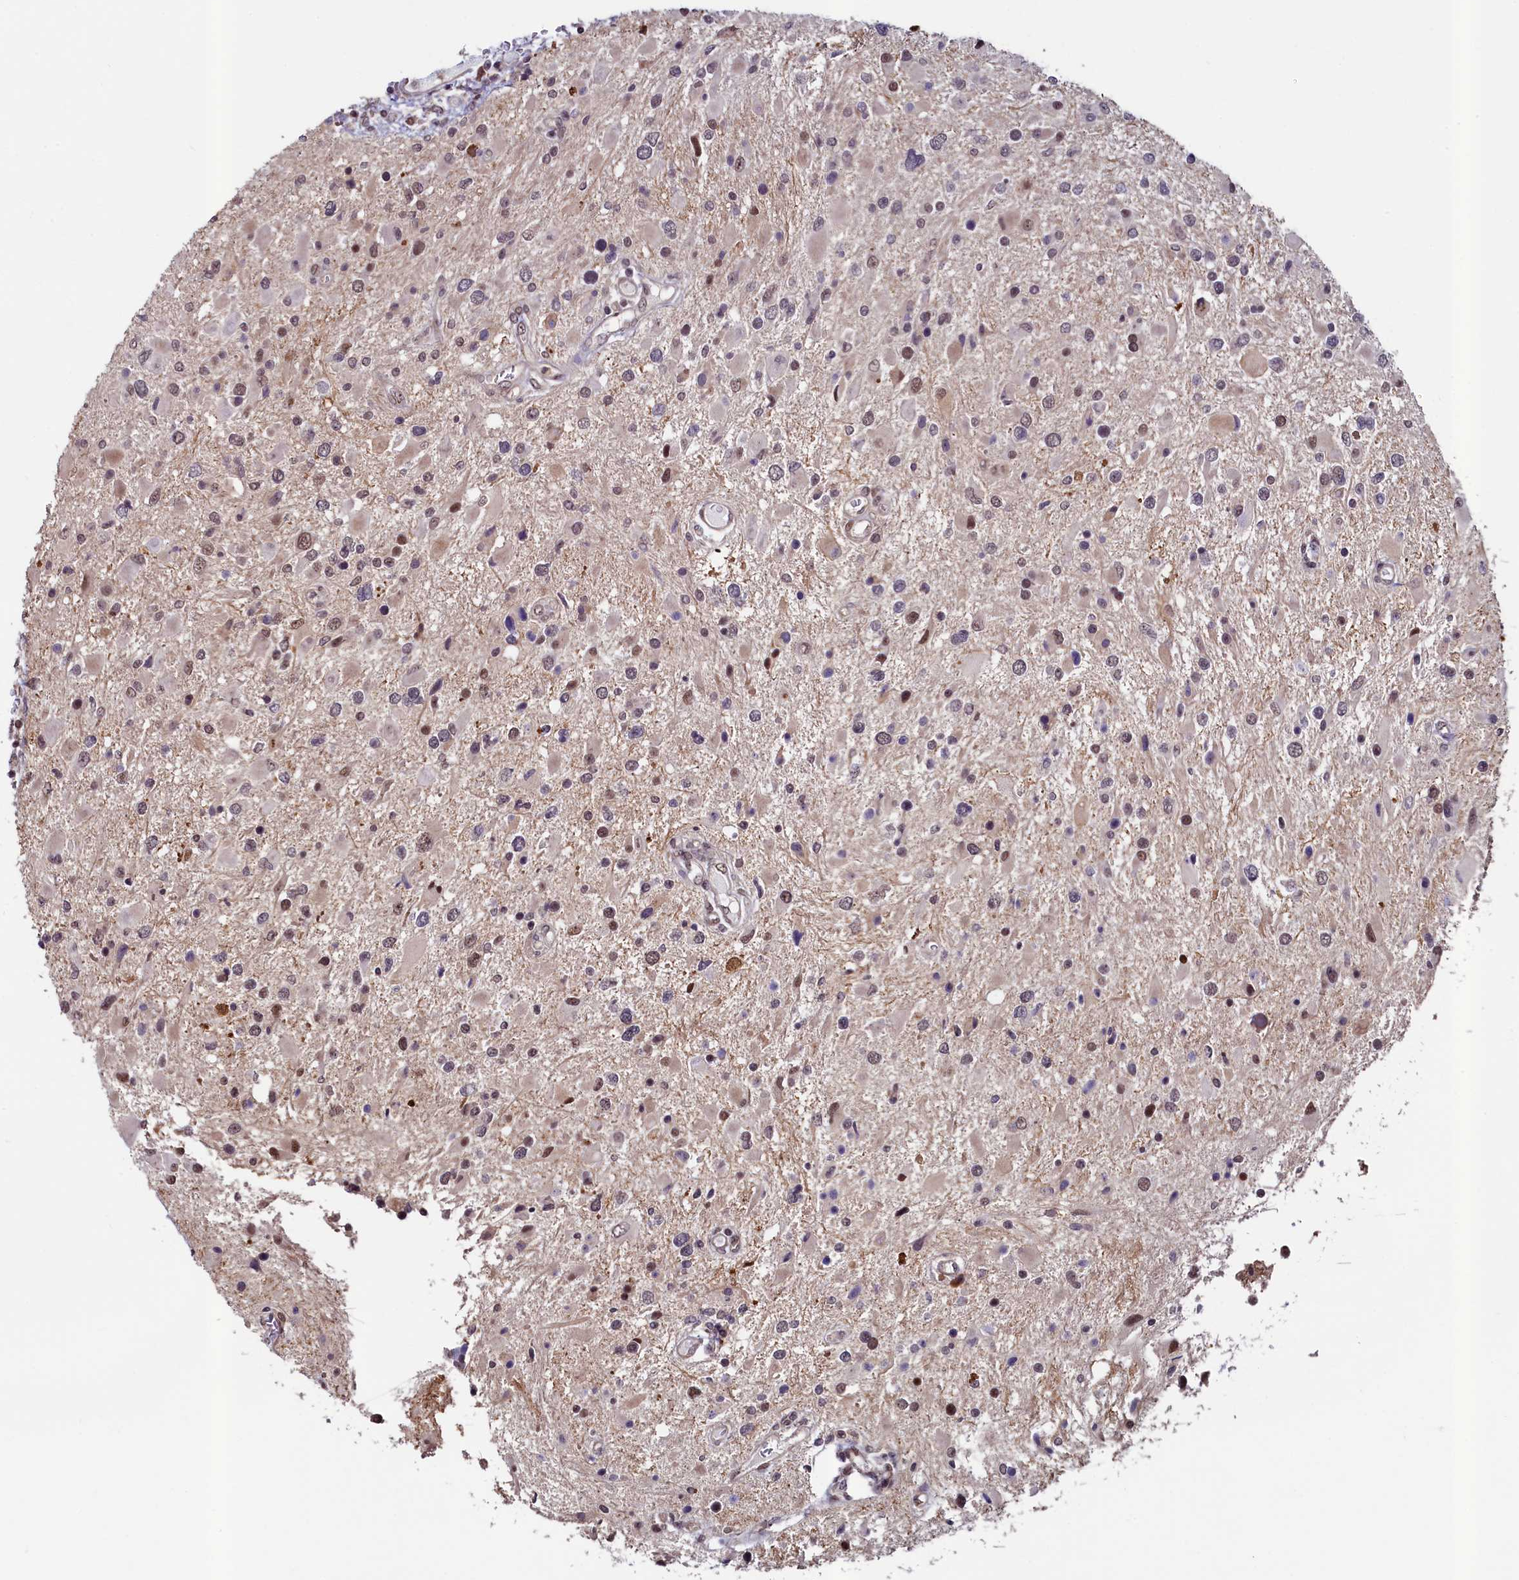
{"staining": {"intensity": "weak", "quantity": "25%-75%", "location": "nuclear"}, "tissue": "glioma", "cell_type": "Tumor cells", "image_type": "cancer", "snomed": [{"axis": "morphology", "description": "Glioma, malignant, High grade"}, {"axis": "topography", "description": "Brain"}], "caption": "Immunohistochemistry (IHC) histopathology image of neoplastic tissue: high-grade glioma (malignant) stained using IHC shows low levels of weak protein expression localized specifically in the nuclear of tumor cells, appearing as a nuclear brown color.", "gene": "LEO1", "patient": {"sex": "male", "age": 53}}